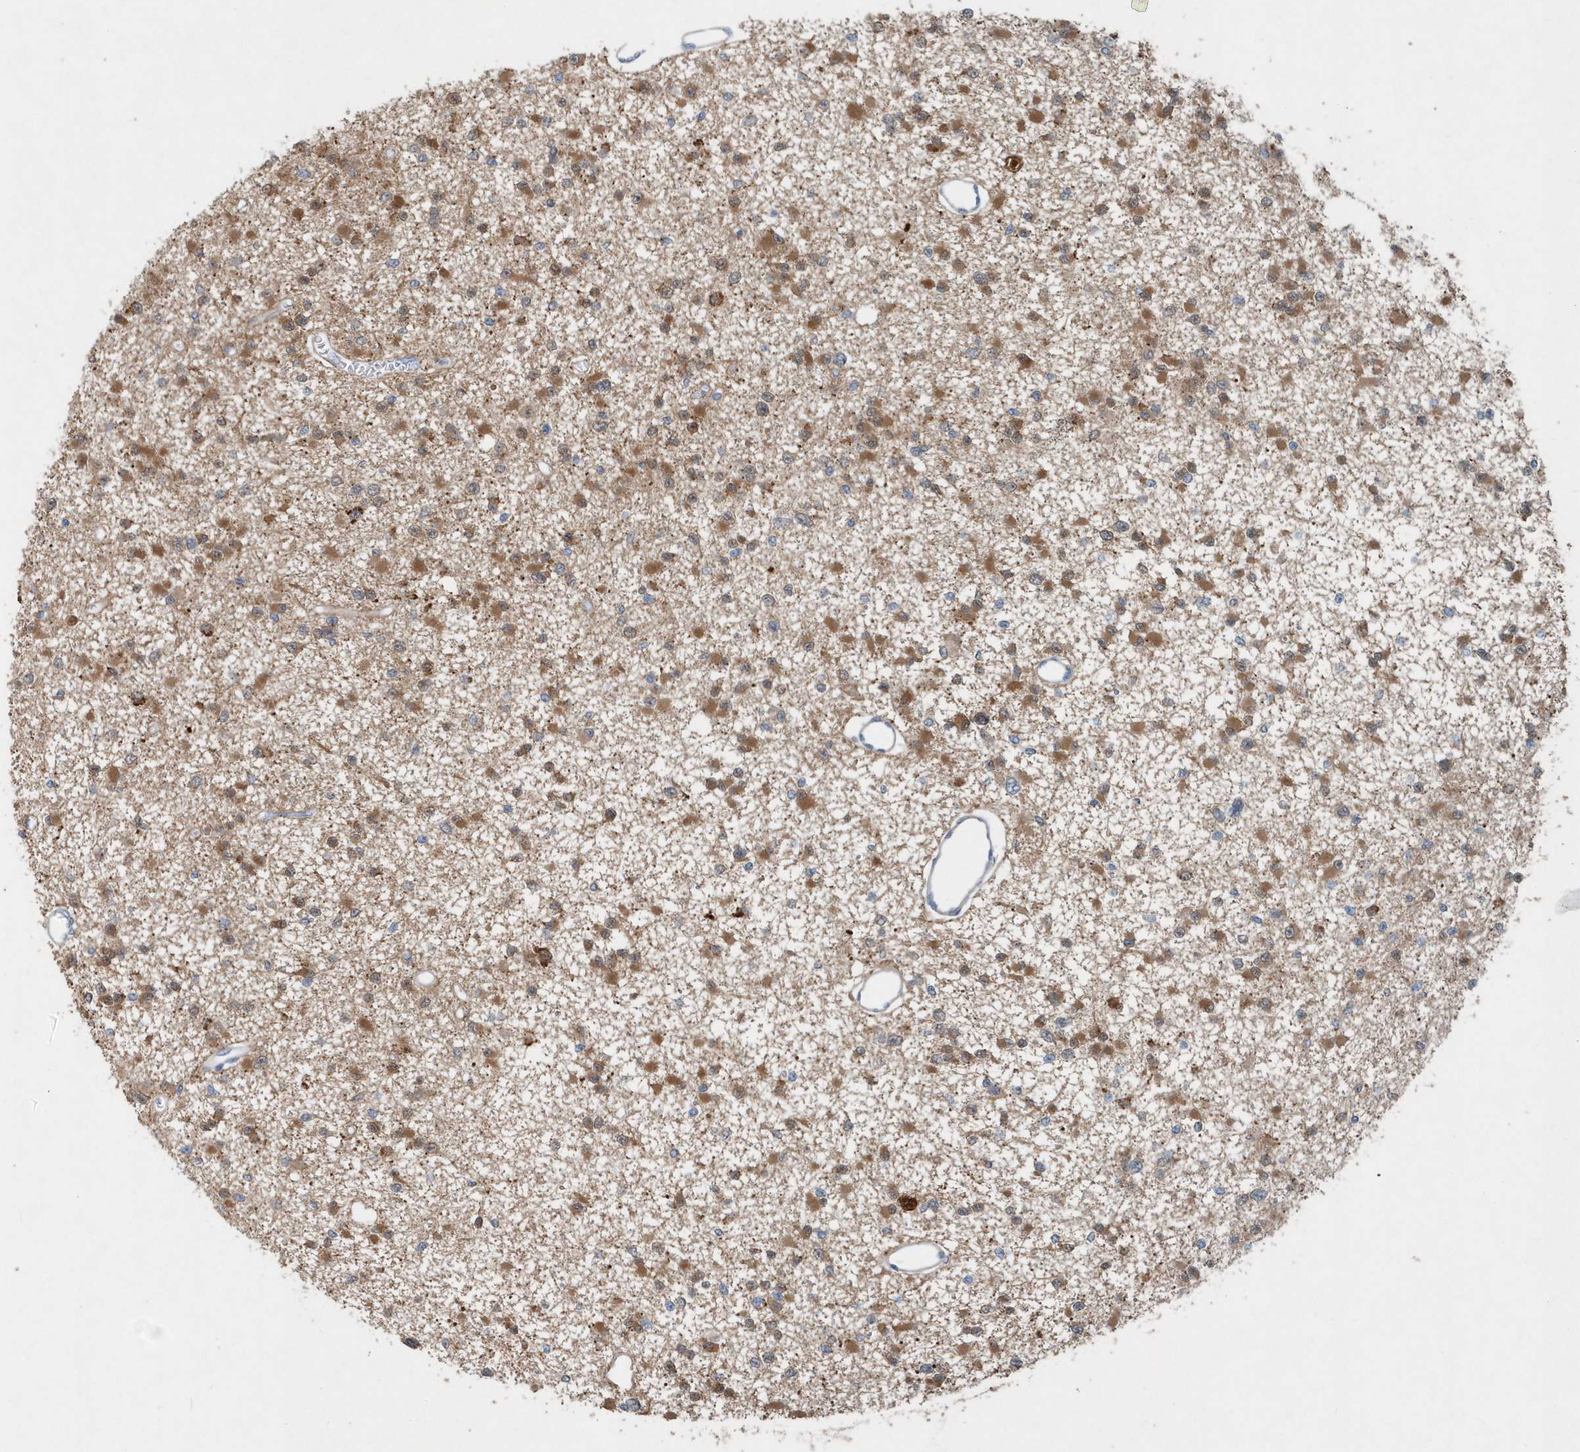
{"staining": {"intensity": "moderate", "quantity": "25%-75%", "location": "cytoplasmic/membranous"}, "tissue": "glioma", "cell_type": "Tumor cells", "image_type": "cancer", "snomed": [{"axis": "morphology", "description": "Glioma, malignant, Low grade"}, {"axis": "topography", "description": "Brain"}], "caption": "IHC (DAB (3,3'-diaminobenzidine)) staining of glioma reveals moderate cytoplasmic/membranous protein expression in approximately 25%-75% of tumor cells.", "gene": "PFN2", "patient": {"sex": "female", "age": 22}}